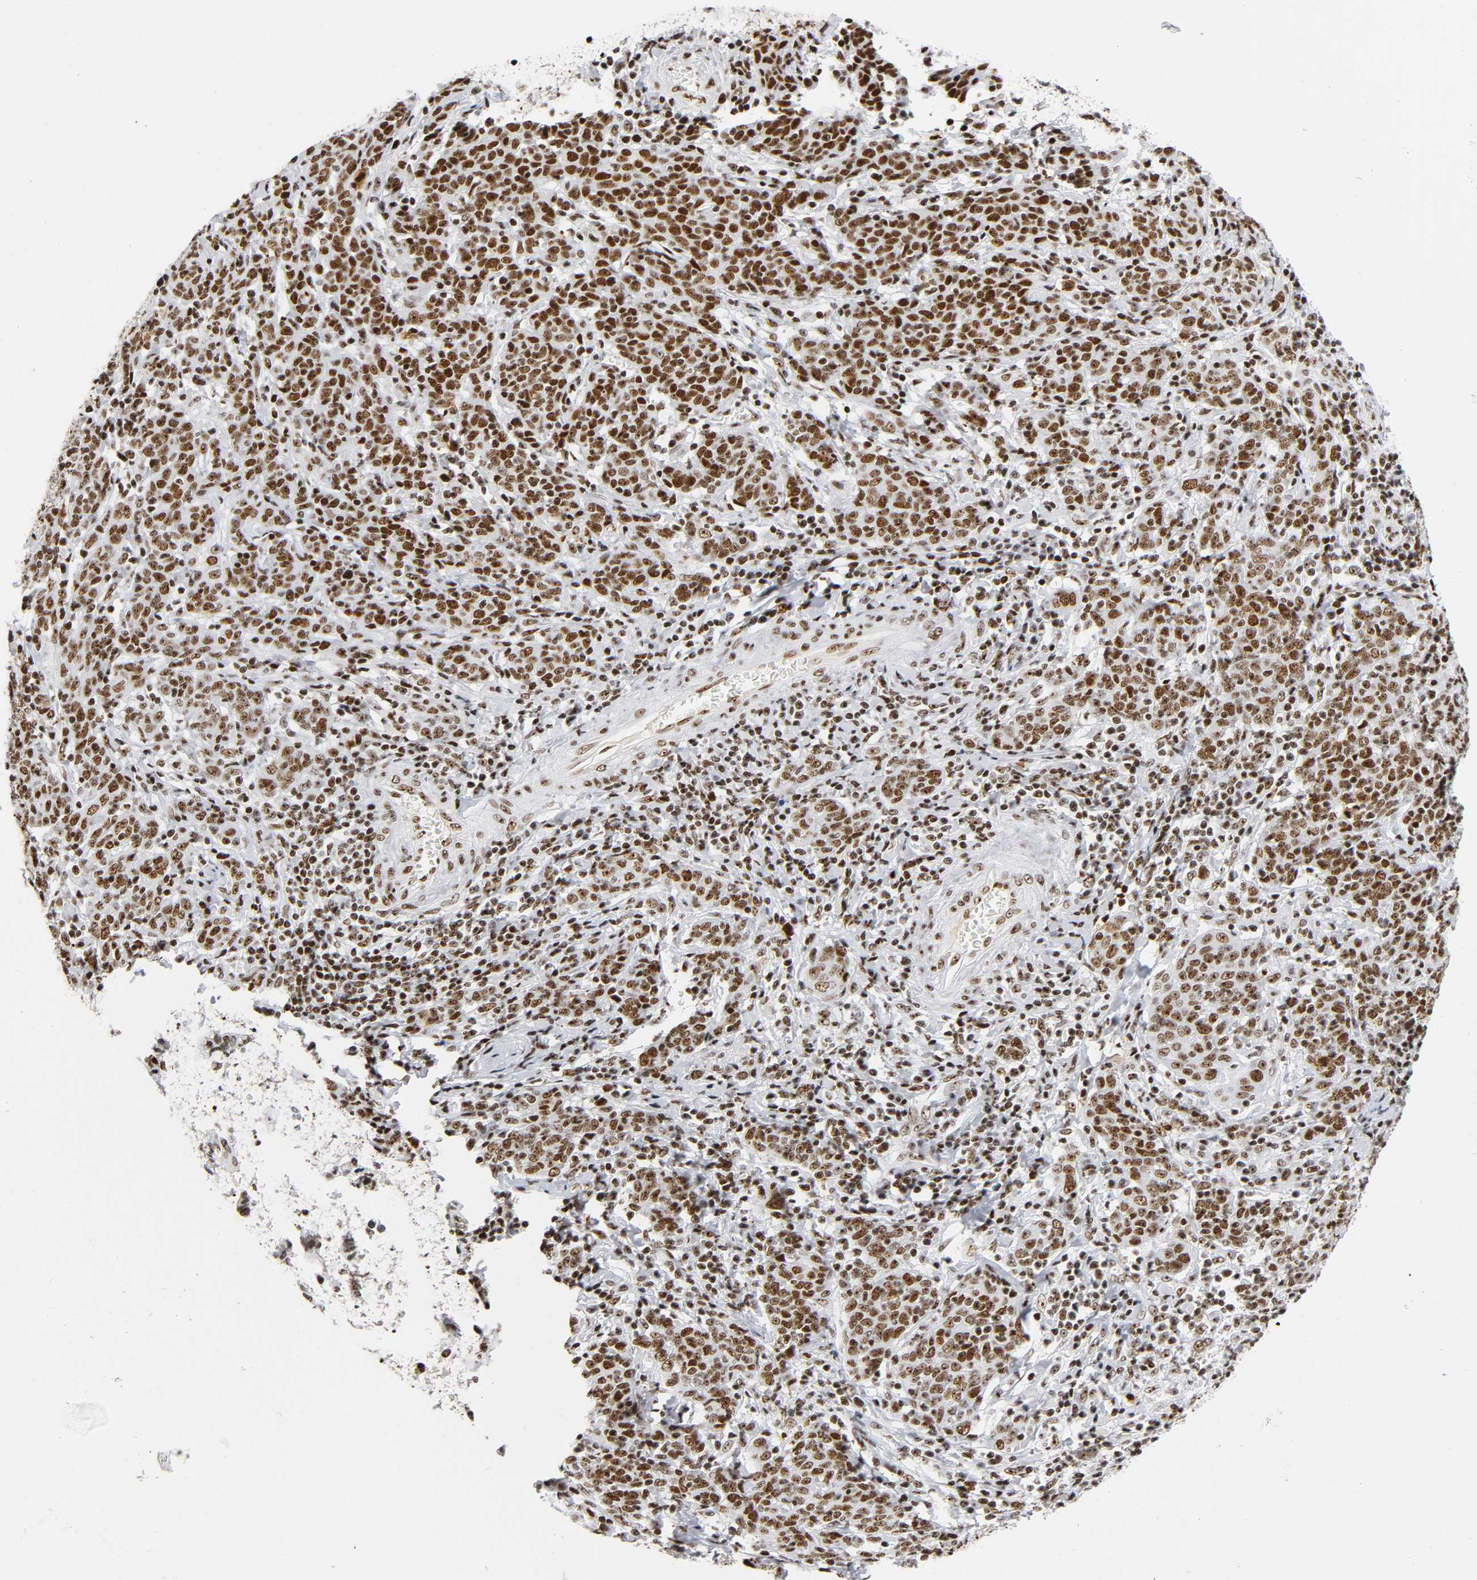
{"staining": {"intensity": "strong", "quantity": ">75%", "location": "nuclear"}, "tissue": "cervical cancer", "cell_type": "Tumor cells", "image_type": "cancer", "snomed": [{"axis": "morphology", "description": "Normal tissue, NOS"}, {"axis": "morphology", "description": "Squamous cell carcinoma, NOS"}, {"axis": "topography", "description": "Cervix"}], "caption": "DAB immunohistochemical staining of human cervical cancer displays strong nuclear protein positivity in about >75% of tumor cells.", "gene": "UBTF", "patient": {"sex": "female", "age": 67}}